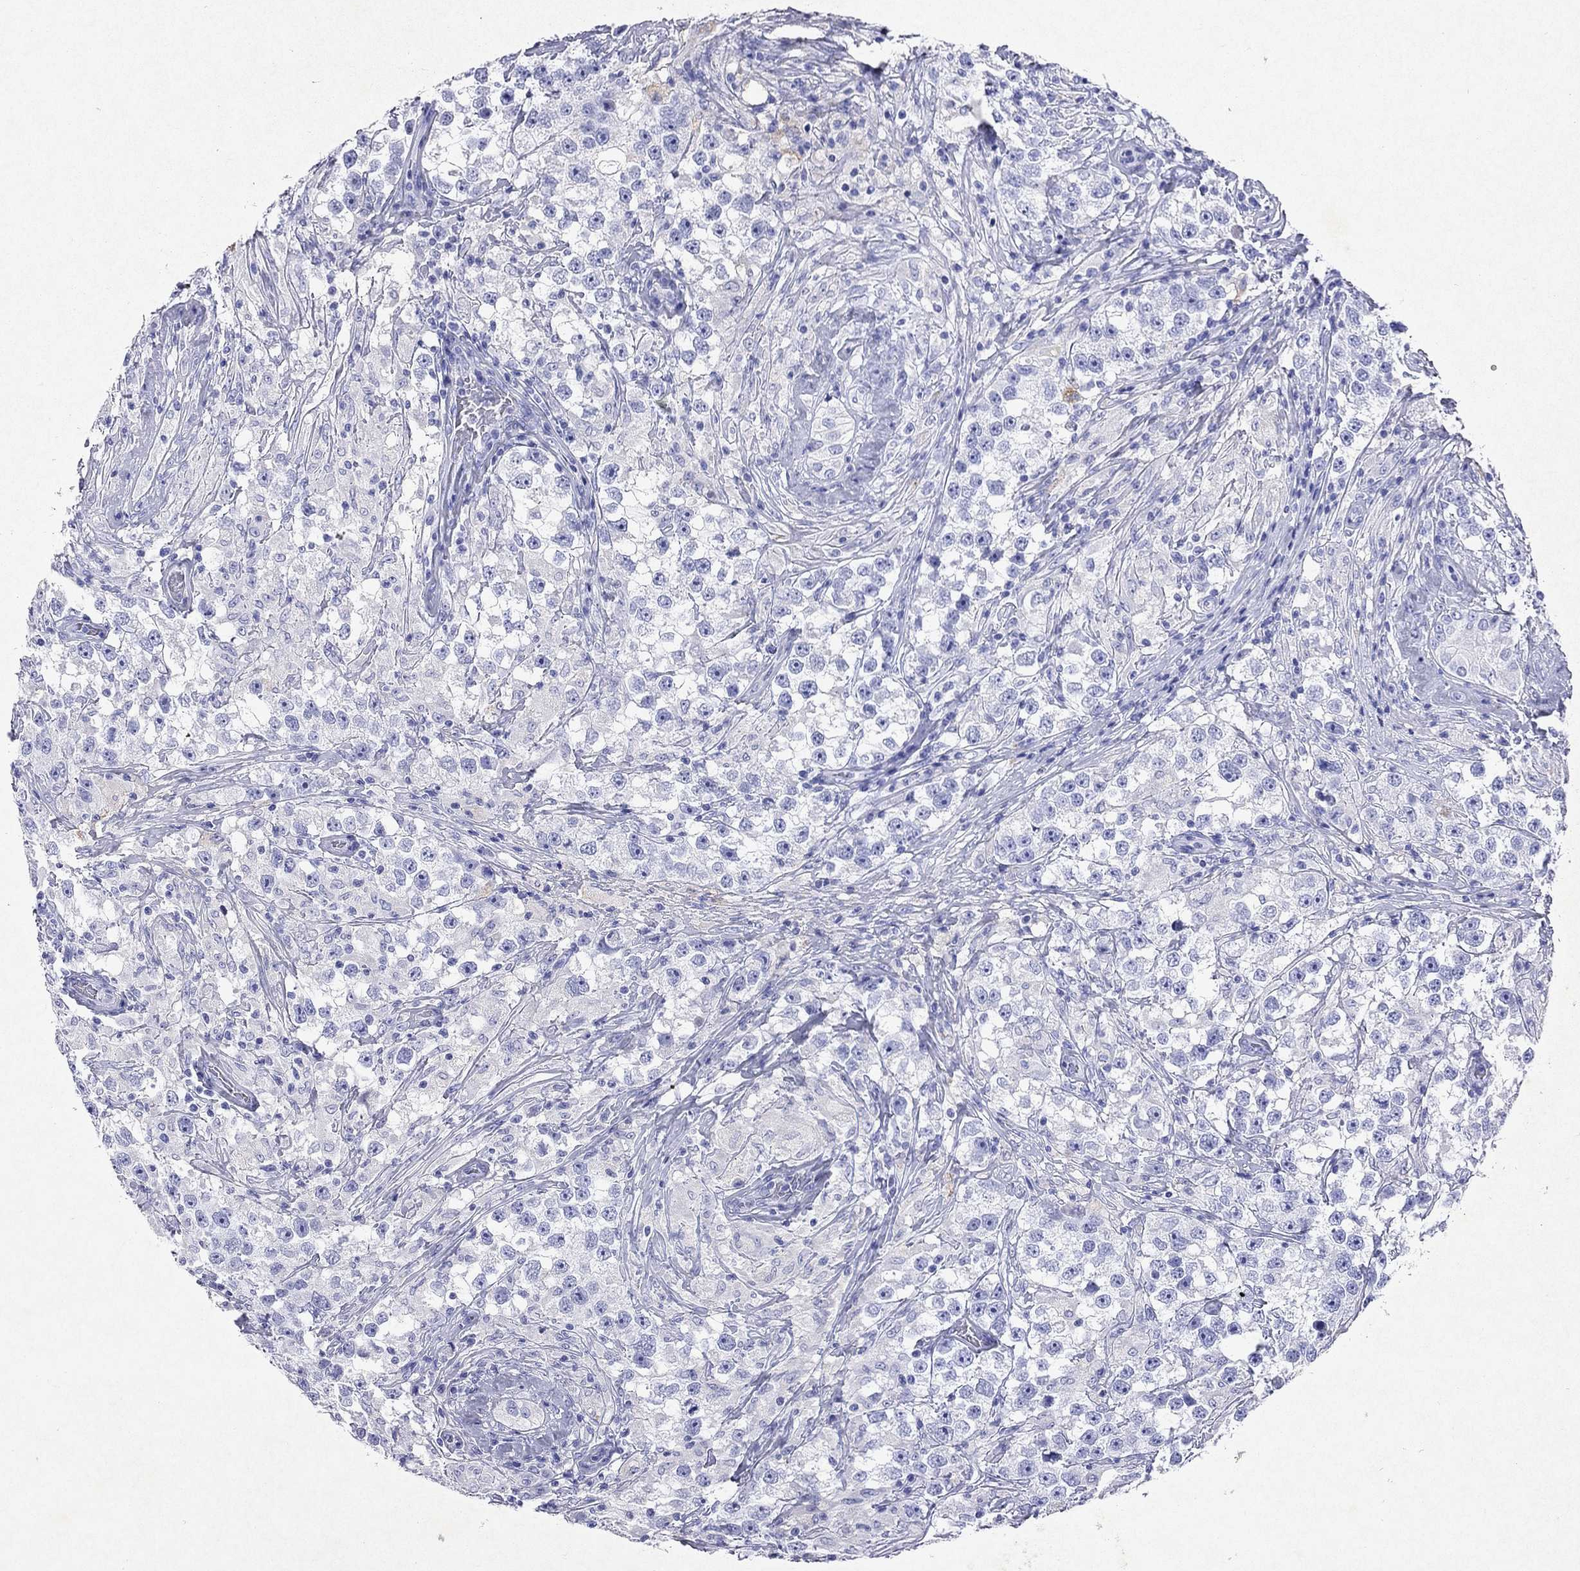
{"staining": {"intensity": "negative", "quantity": "none", "location": "none"}, "tissue": "testis cancer", "cell_type": "Tumor cells", "image_type": "cancer", "snomed": [{"axis": "morphology", "description": "Seminoma, NOS"}, {"axis": "topography", "description": "Testis"}], "caption": "A histopathology image of human seminoma (testis) is negative for staining in tumor cells. The staining is performed using DAB (3,3'-diaminobenzidine) brown chromogen with nuclei counter-stained in using hematoxylin.", "gene": "ARMC12", "patient": {"sex": "male", "age": 46}}